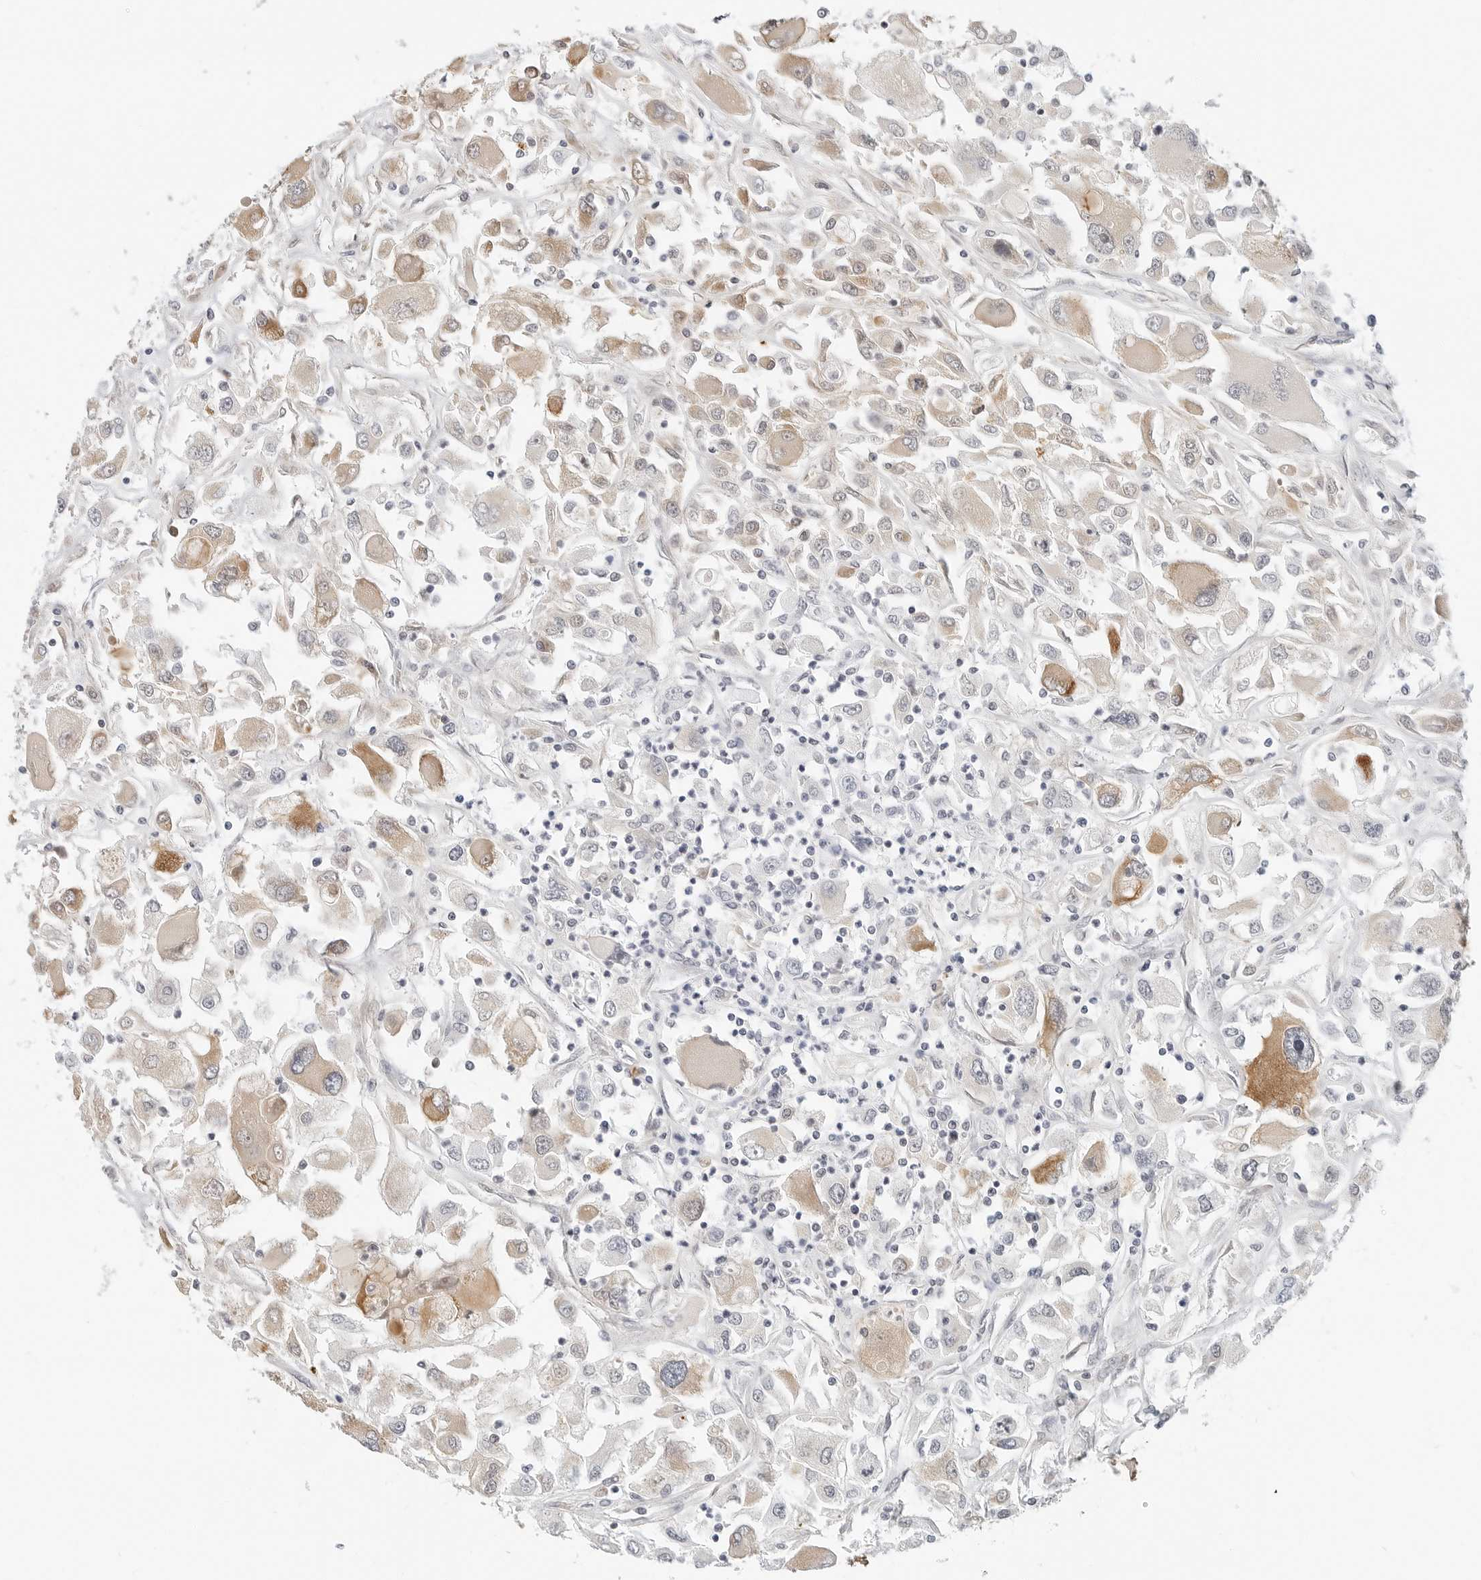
{"staining": {"intensity": "moderate", "quantity": ">75%", "location": "cytoplasmic/membranous"}, "tissue": "renal cancer", "cell_type": "Tumor cells", "image_type": "cancer", "snomed": [{"axis": "morphology", "description": "Adenocarcinoma, NOS"}, {"axis": "topography", "description": "Kidney"}], "caption": "IHC (DAB (3,3'-diaminobenzidine)) staining of renal cancer (adenocarcinoma) shows moderate cytoplasmic/membranous protein staining in approximately >75% of tumor cells.", "gene": "TSEN2", "patient": {"sex": "female", "age": 52}}